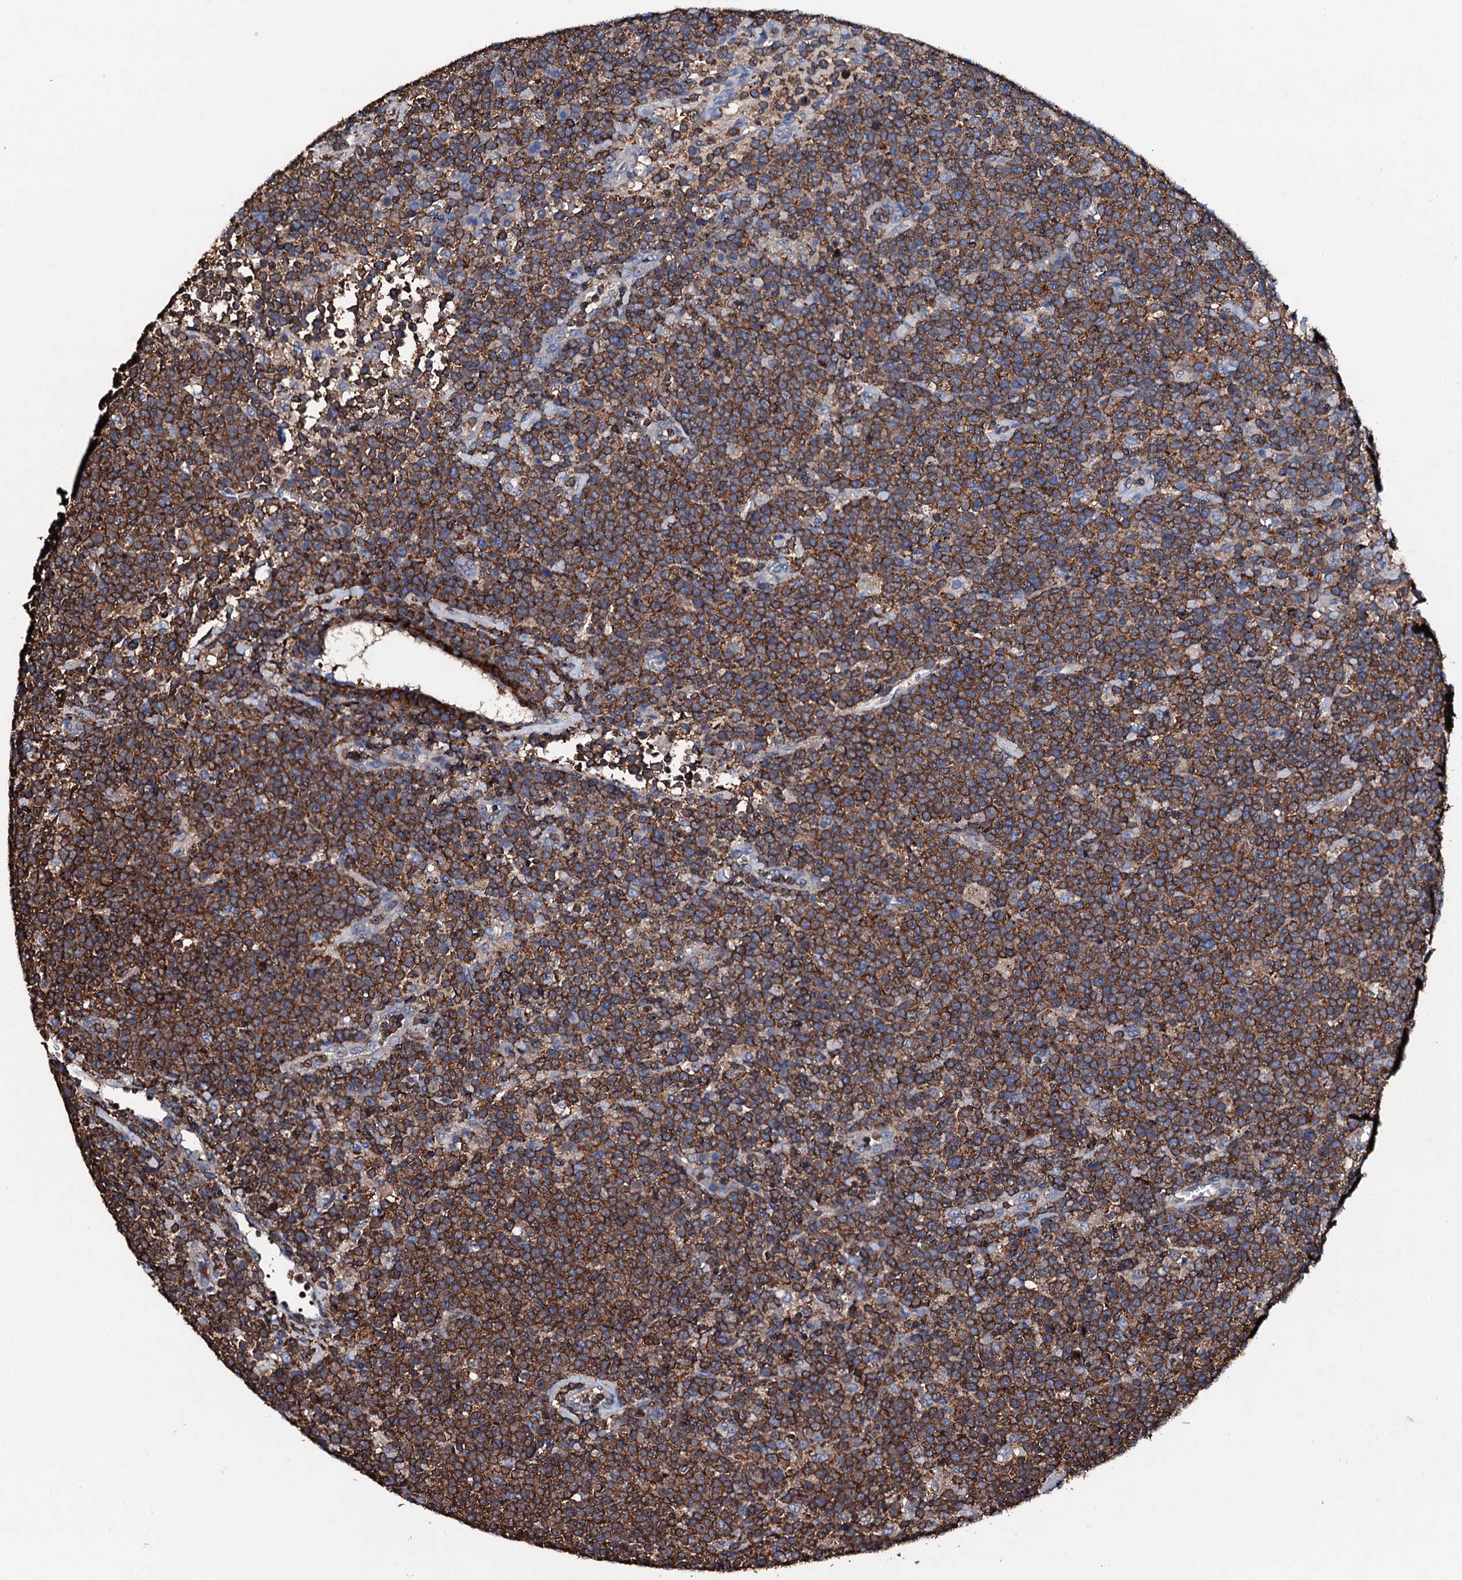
{"staining": {"intensity": "moderate", "quantity": ">75%", "location": "cytoplasmic/membranous"}, "tissue": "lymphoma", "cell_type": "Tumor cells", "image_type": "cancer", "snomed": [{"axis": "morphology", "description": "Malignant lymphoma, non-Hodgkin's type, High grade"}, {"axis": "topography", "description": "Lymph node"}], "caption": "This is a photomicrograph of IHC staining of lymphoma, which shows moderate staining in the cytoplasmic/membranous of tumor cells.", "gene": "MS4A4E", "patient": {"sex": "male", "age": 61}}